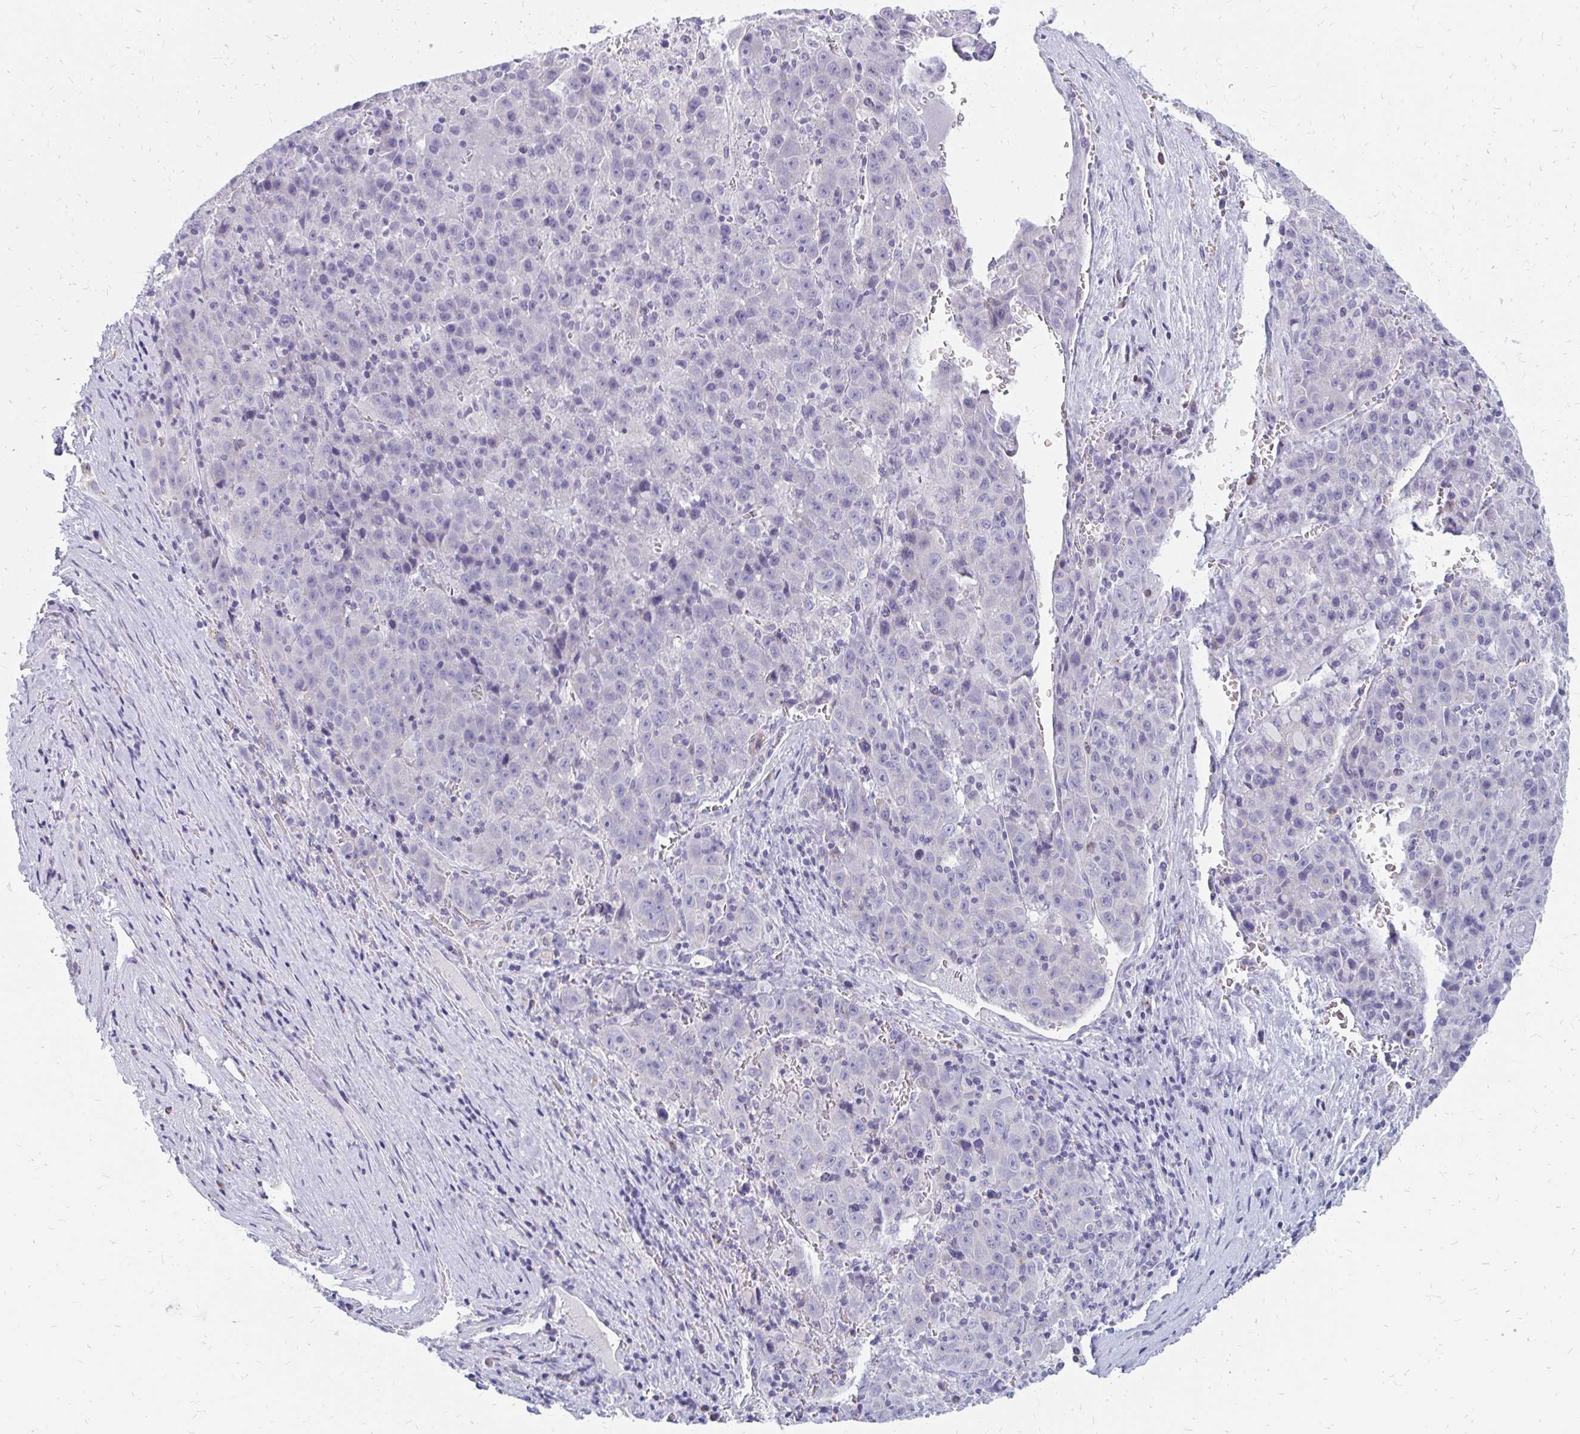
{"staining": {"intensity": "negative", "quantity": "none", "location": "none"}, "tissue": "liver cancer", "cell_type": "Tumor cells", "image_type": "cancer", "snomed": [{"axis": "morphology", "description": "Carcinoma, Hepatocellular, NOS"}, {"axis": "topography", "description": "Liver"}], "caption": "An IHC photomicrograph of liver cancer is shown. There is no staining in tumor cells of liver cancer.", "gene": "OR10V1", "patient": {"sex": "female", "age": 53}}